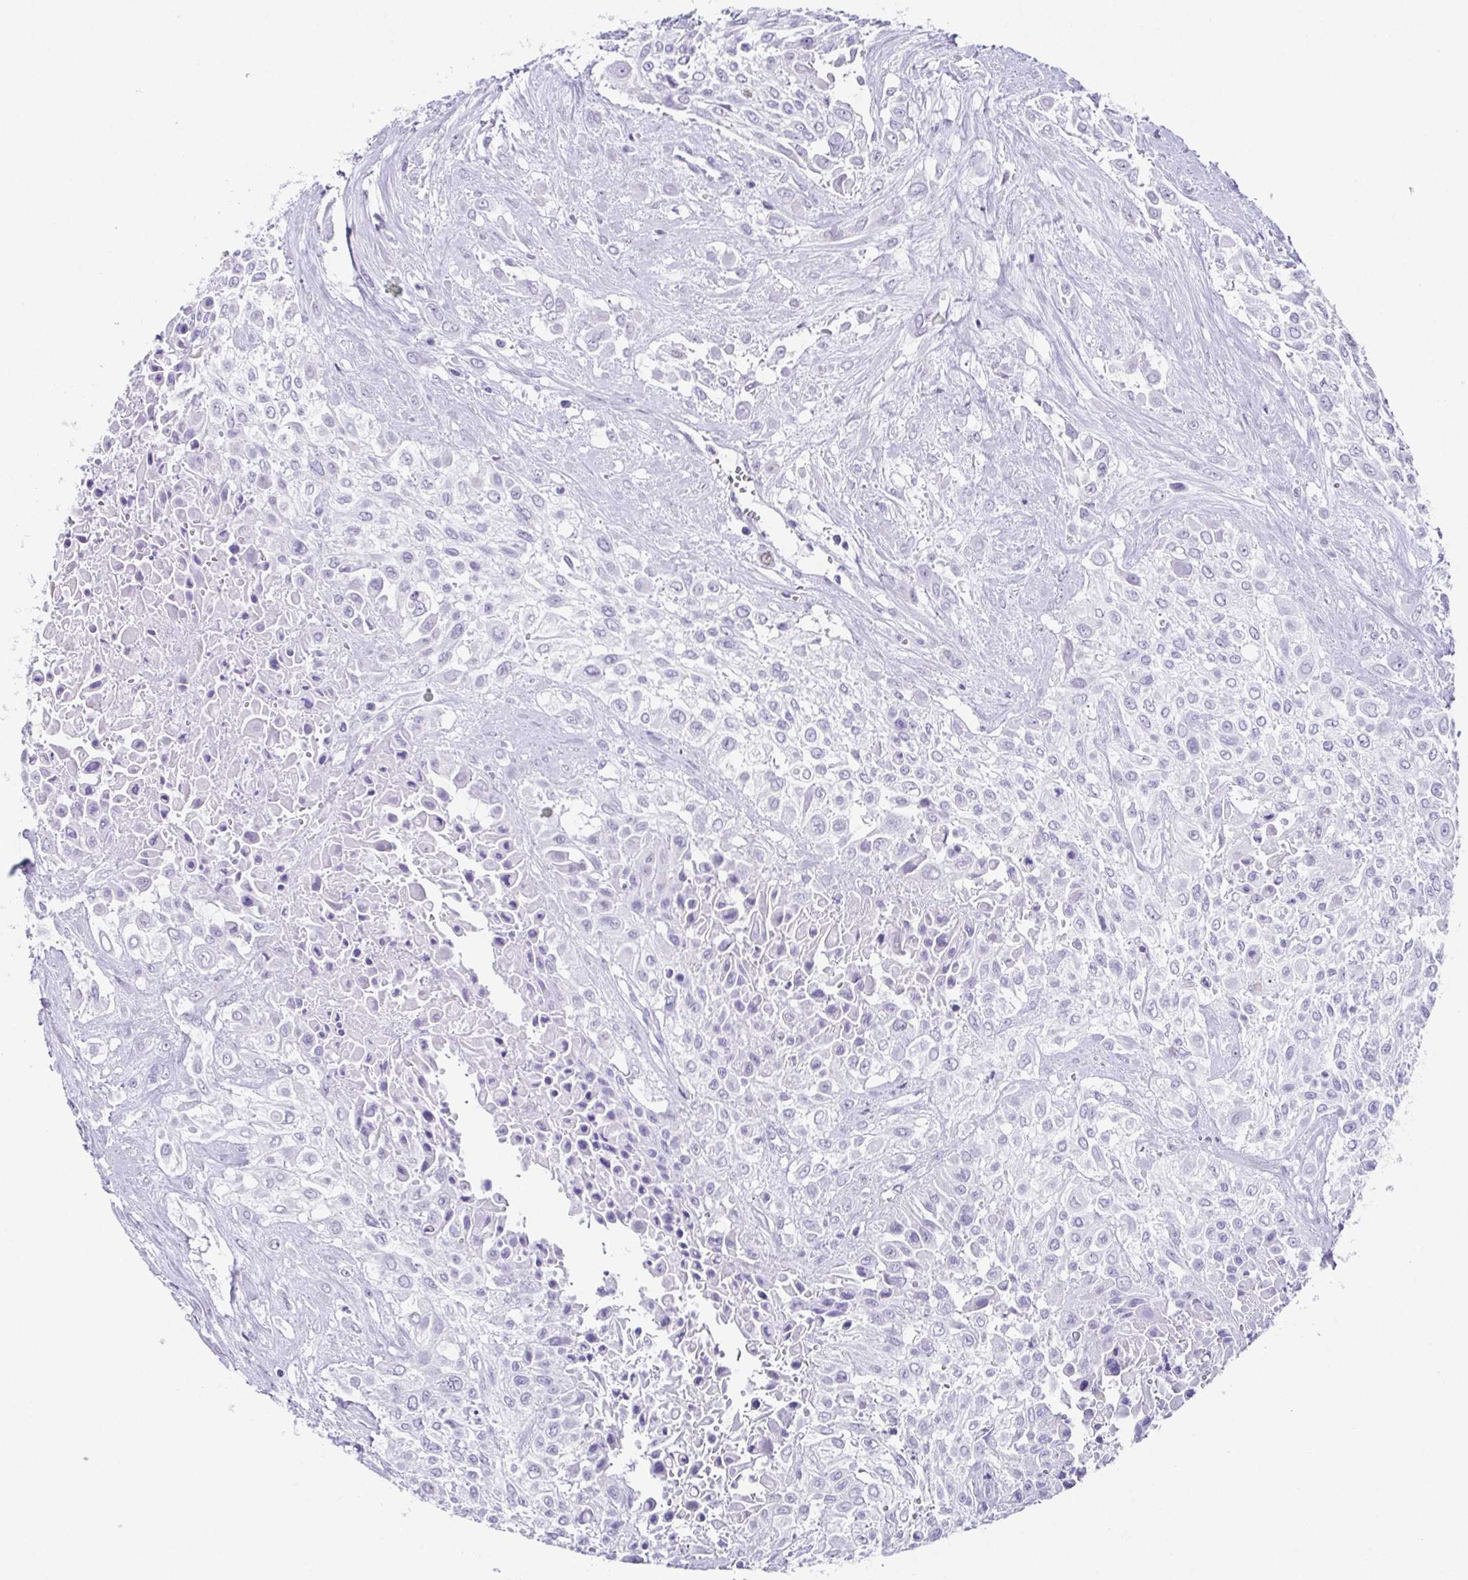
{"staining": {"intensity": "negative", "quantity": "none", "location": "none"}, "tissue": "urothelial cancer", "cell_type": "Tumor cells", "image_type": "cancer", "snomed": [{"axis": "morphology", "description": "Urothelial carcinoma, High grade"}, {"axis": "topography", "description": "Urinary bladder"}], "caption": "Immunohistochemical staining of high-grade urothelial carcinoma displays no significant staining in tumor cells.", "gene": "ESX1", "patient": {"sex": "male", "age": 57}}